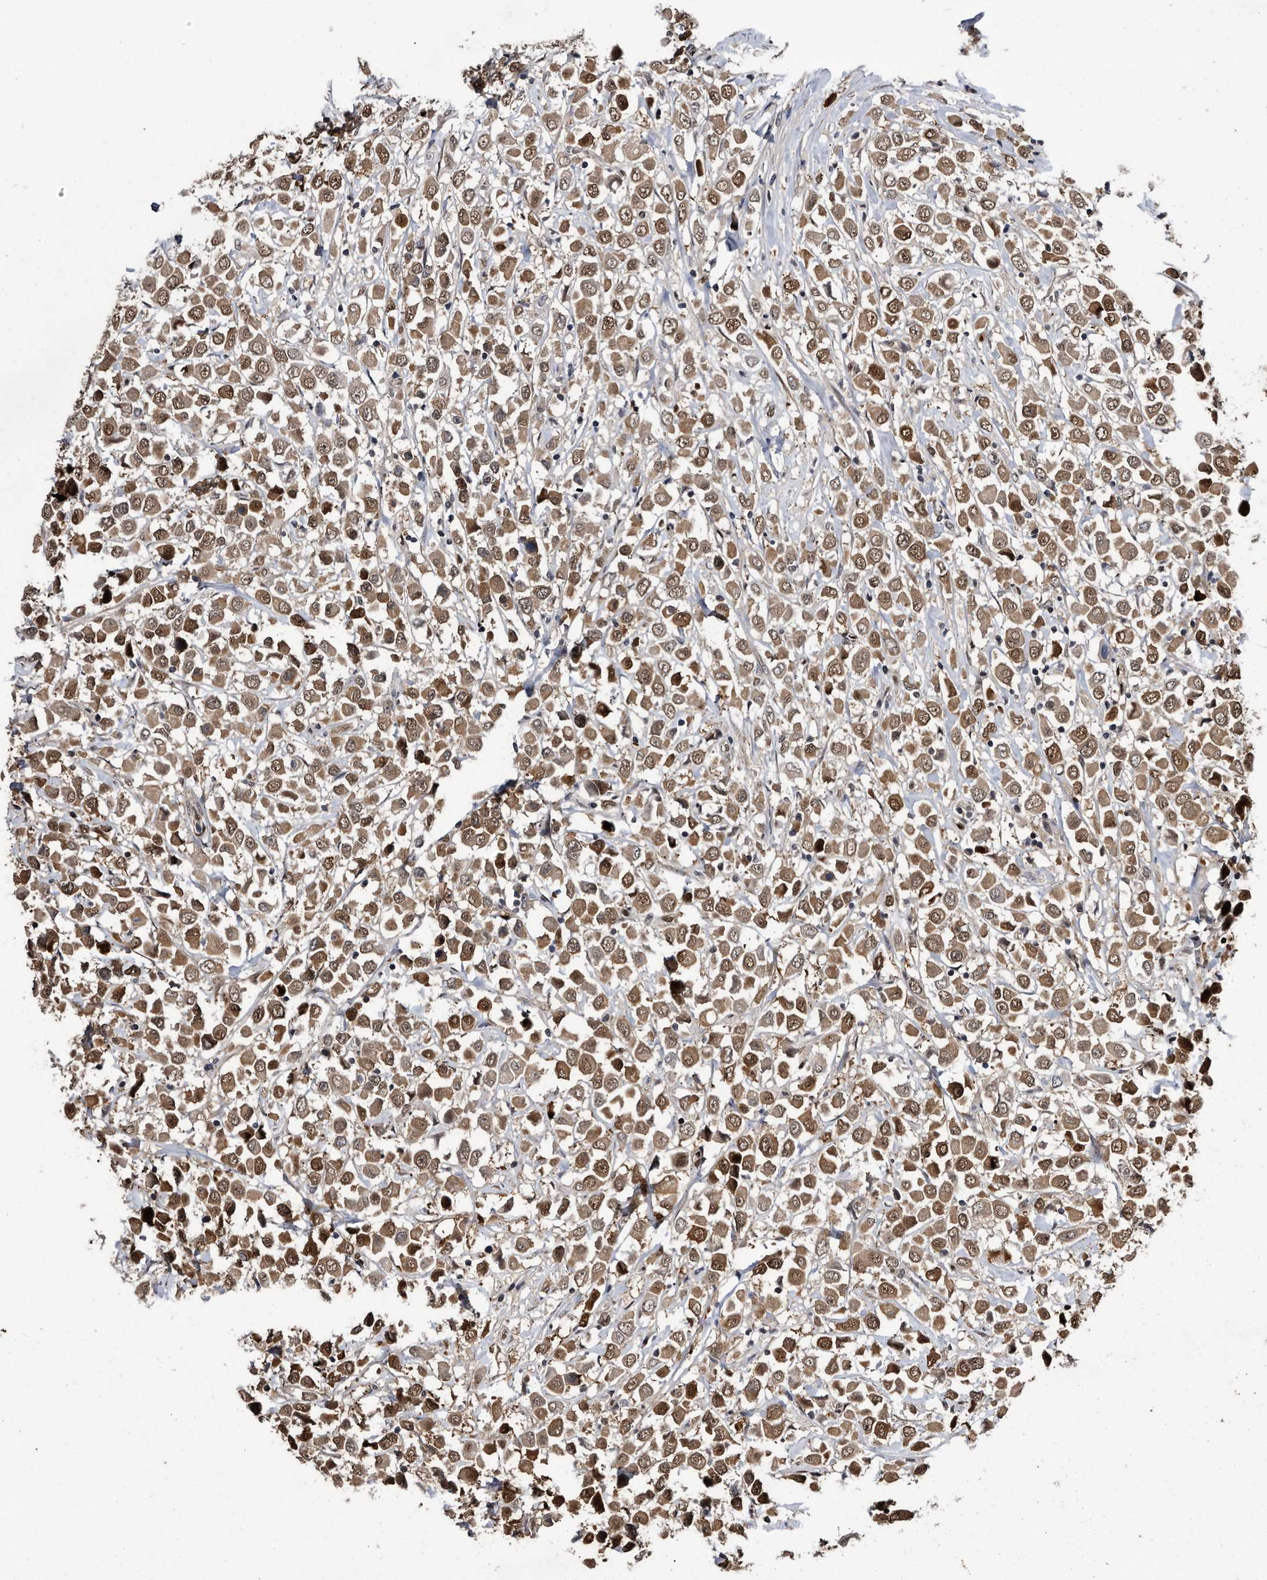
{"staining": {"intensity": "moderate", "quantity": ">75%", "location": "cytoplasmic/membranous,nuclear"}, "tissue": "breast cancer", "cell_type": "Tumor cells", "image_type": "cancer", "snomed": [{"axis": "morphology", "description": "Duct carcinoma"}, {"axis": "topography", "description": "Breast"}], "caption": "Immunohistochemical staining of human invasive ductal carcinoma (breast) displays moderate cytoplasmic/membranous and nuclear protein staining in about >75% of tumor cells.", "gene": "RAD23B", "patient": {"sex": "female", "age": 61}}